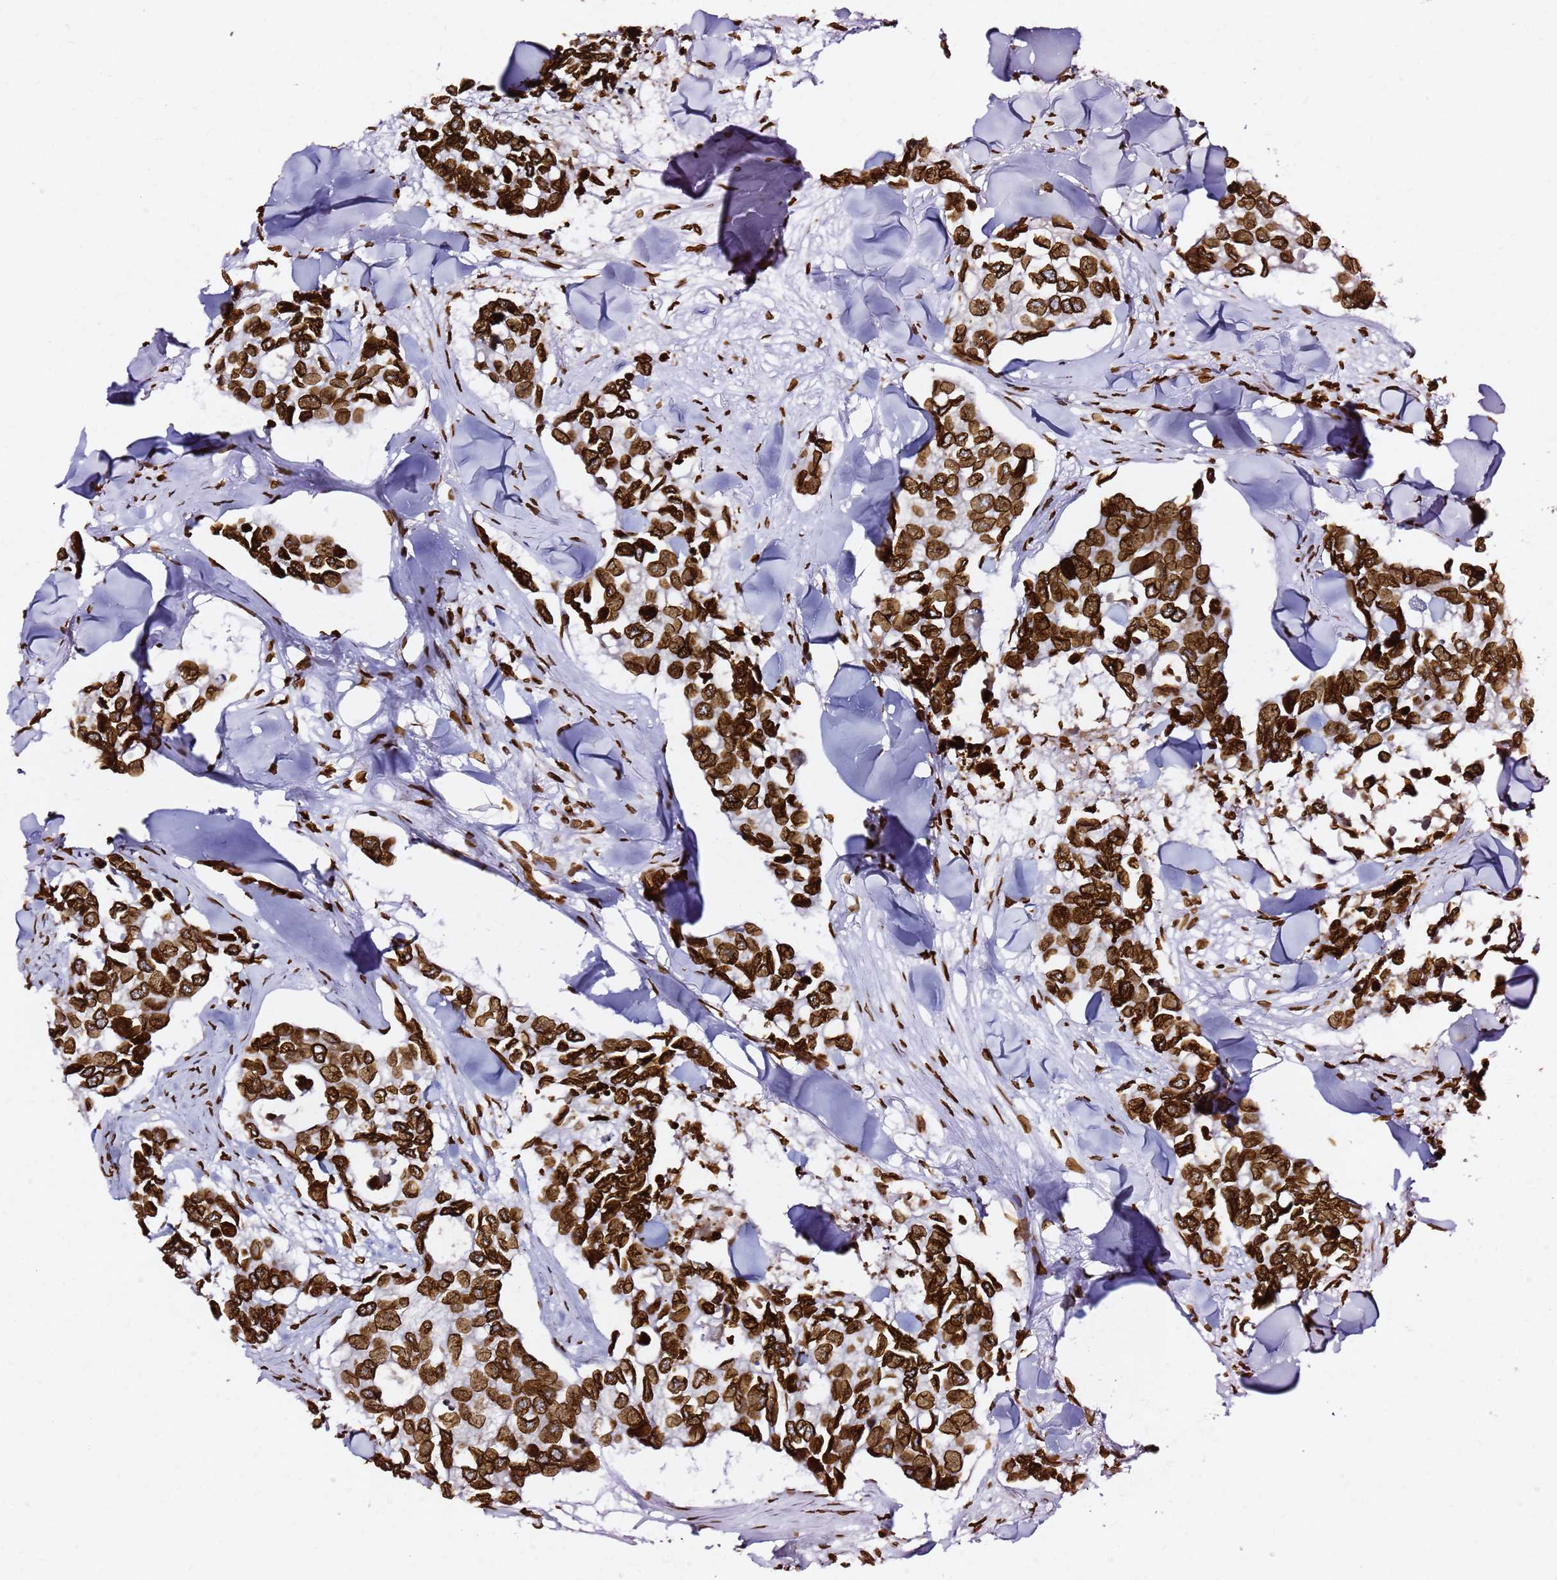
{"staining": {"intensity": "strong", "quantity": ">75%", "location": "cytoplasmic/membranous,nuclear"}, "tissue": "breast cancer", "cell_type": "Tumor cells", "image_type": "cancer", "snomed": [{"axis": "morphology", "description": "Duct carcinoma"}, {"axis": "topography", "description": "Breast"}], "caption": "DAB (3,3'-diaminobenzidine) immunohistochemical staining of human breast invasive ductal carcinoma displays strong cytoplasmic/membranous and nuclear protein expression in approximately >75% of tumor cells. (DAB (3,3'-diaminobenzidine) IHC, brown staining for protein, blue staining for nuclei).", "gene": "C6orf141", "patient": {"sex": "female", "age": 83}}